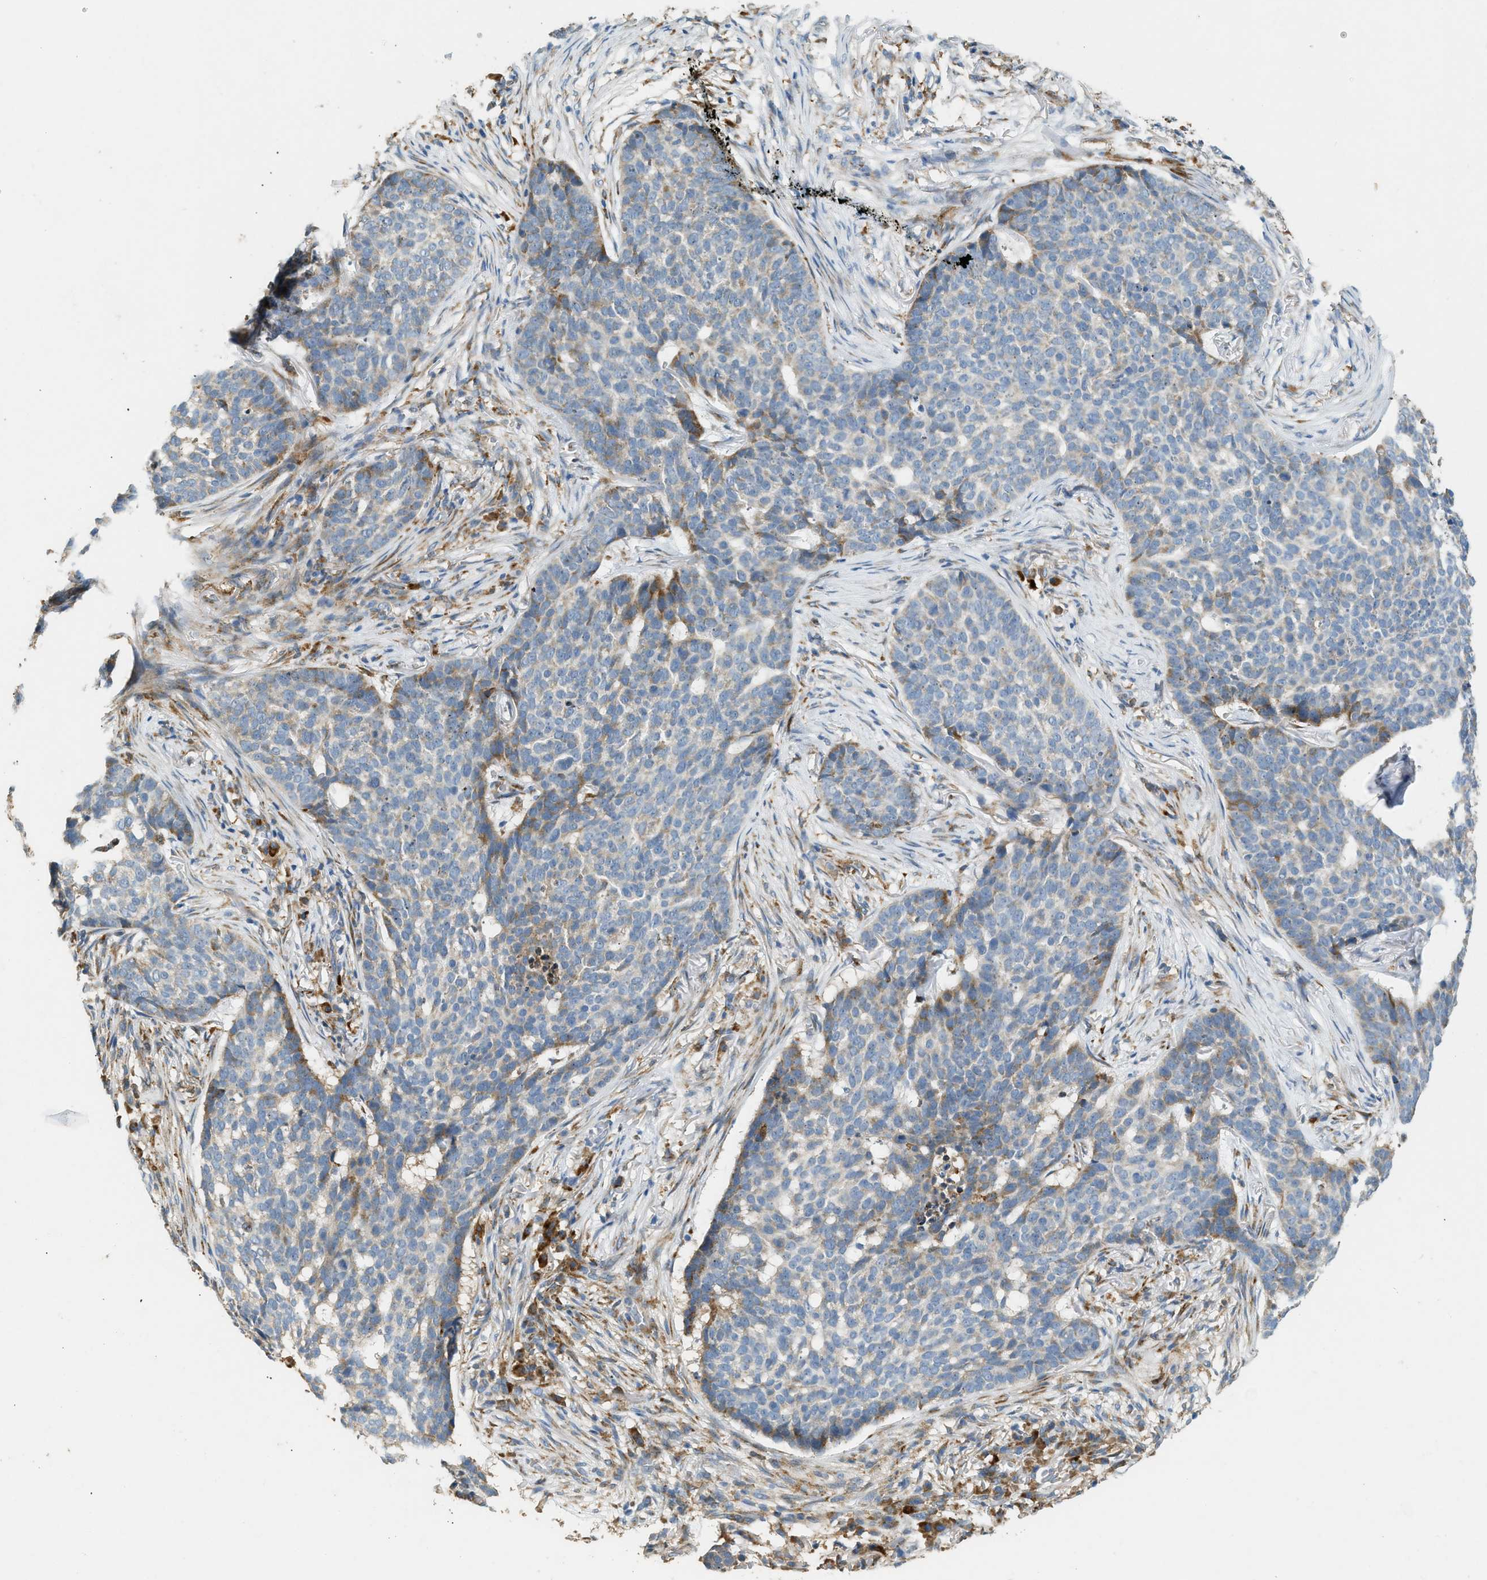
{"staining": {"intensity": "moderate", "quantity": "<25%", "location": "cytoplasmic/membranous"}, "tissue": "skin cancer", "cell_type": "Tumor cells", "image_type": "cancer", "snomed": [{"axis": "morphology", "description": "Basal cell carcinoma"}, {"axis": "topography", "description": "Skin"}], "caption": "Protein expression analysis of skin basal cell carcinoma exhibits moderate cytoplasmic/membranous expression in approximately <25% of tumor cells.", "gene": "CTSB", "patient": {"sex": "male", "age": 85}}